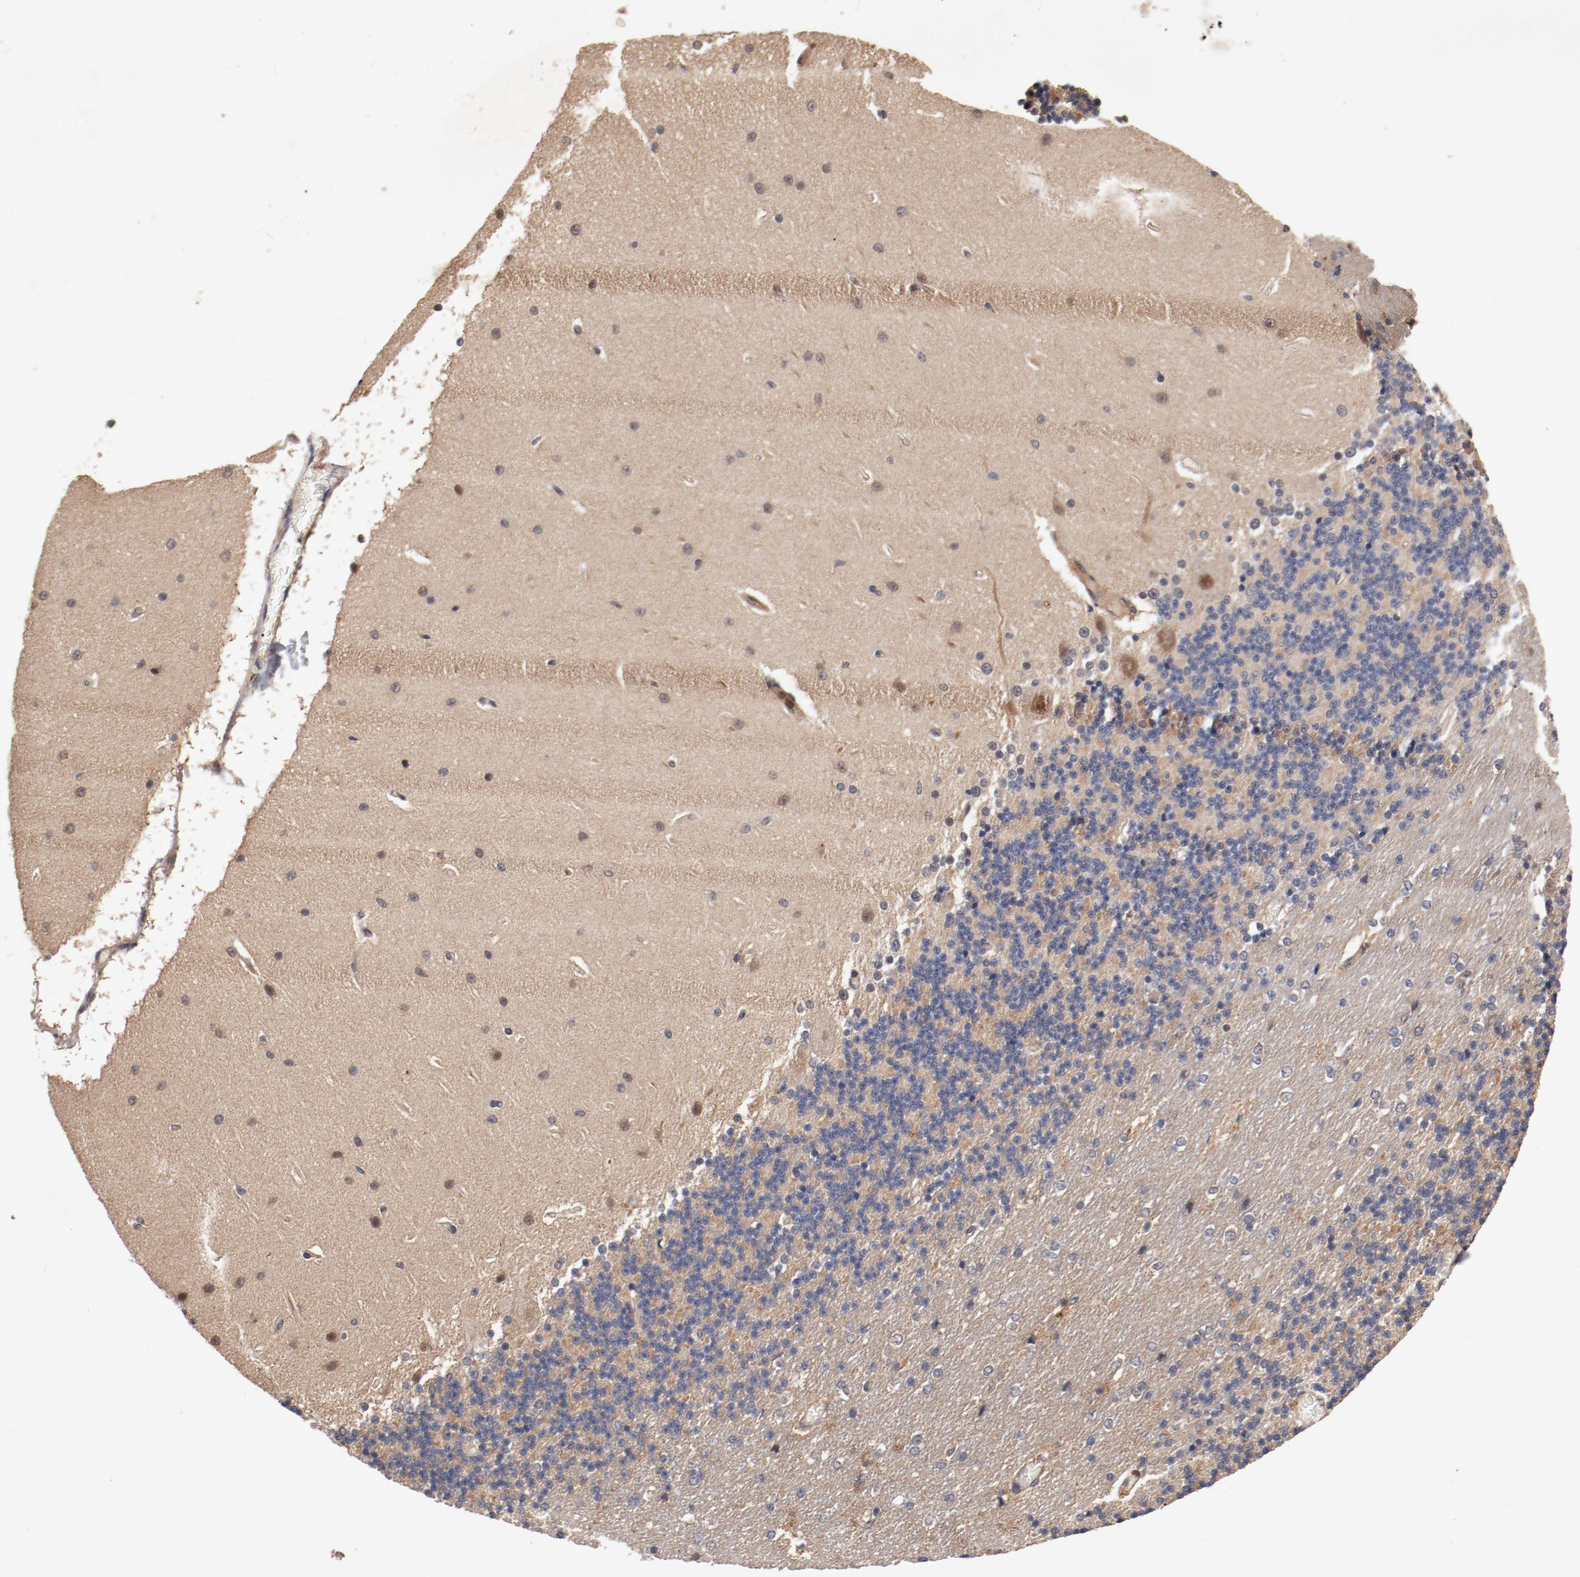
{"staining": {"intensity": "negative", "quantity": "none", "location": "none"}, "tissue": "cerebellum", "cell_type": "Cells in granular layer", "image_type": "normal", "snomed": [{"axis": "morphology", "description": "Normal tissue, NOS"}, {"axis": "topography", "description": "Cerebellum"}], "caption": "Image shows no significant protein positivity in cells in granular layer of normal cerebellum. (DAB (3,3'-diaminobenzidine) immunohistochemistry visualized using brightfield microscopy, high magnification).", "gene": "GUF1", "patient": {"sex": "female", "age": 54}}